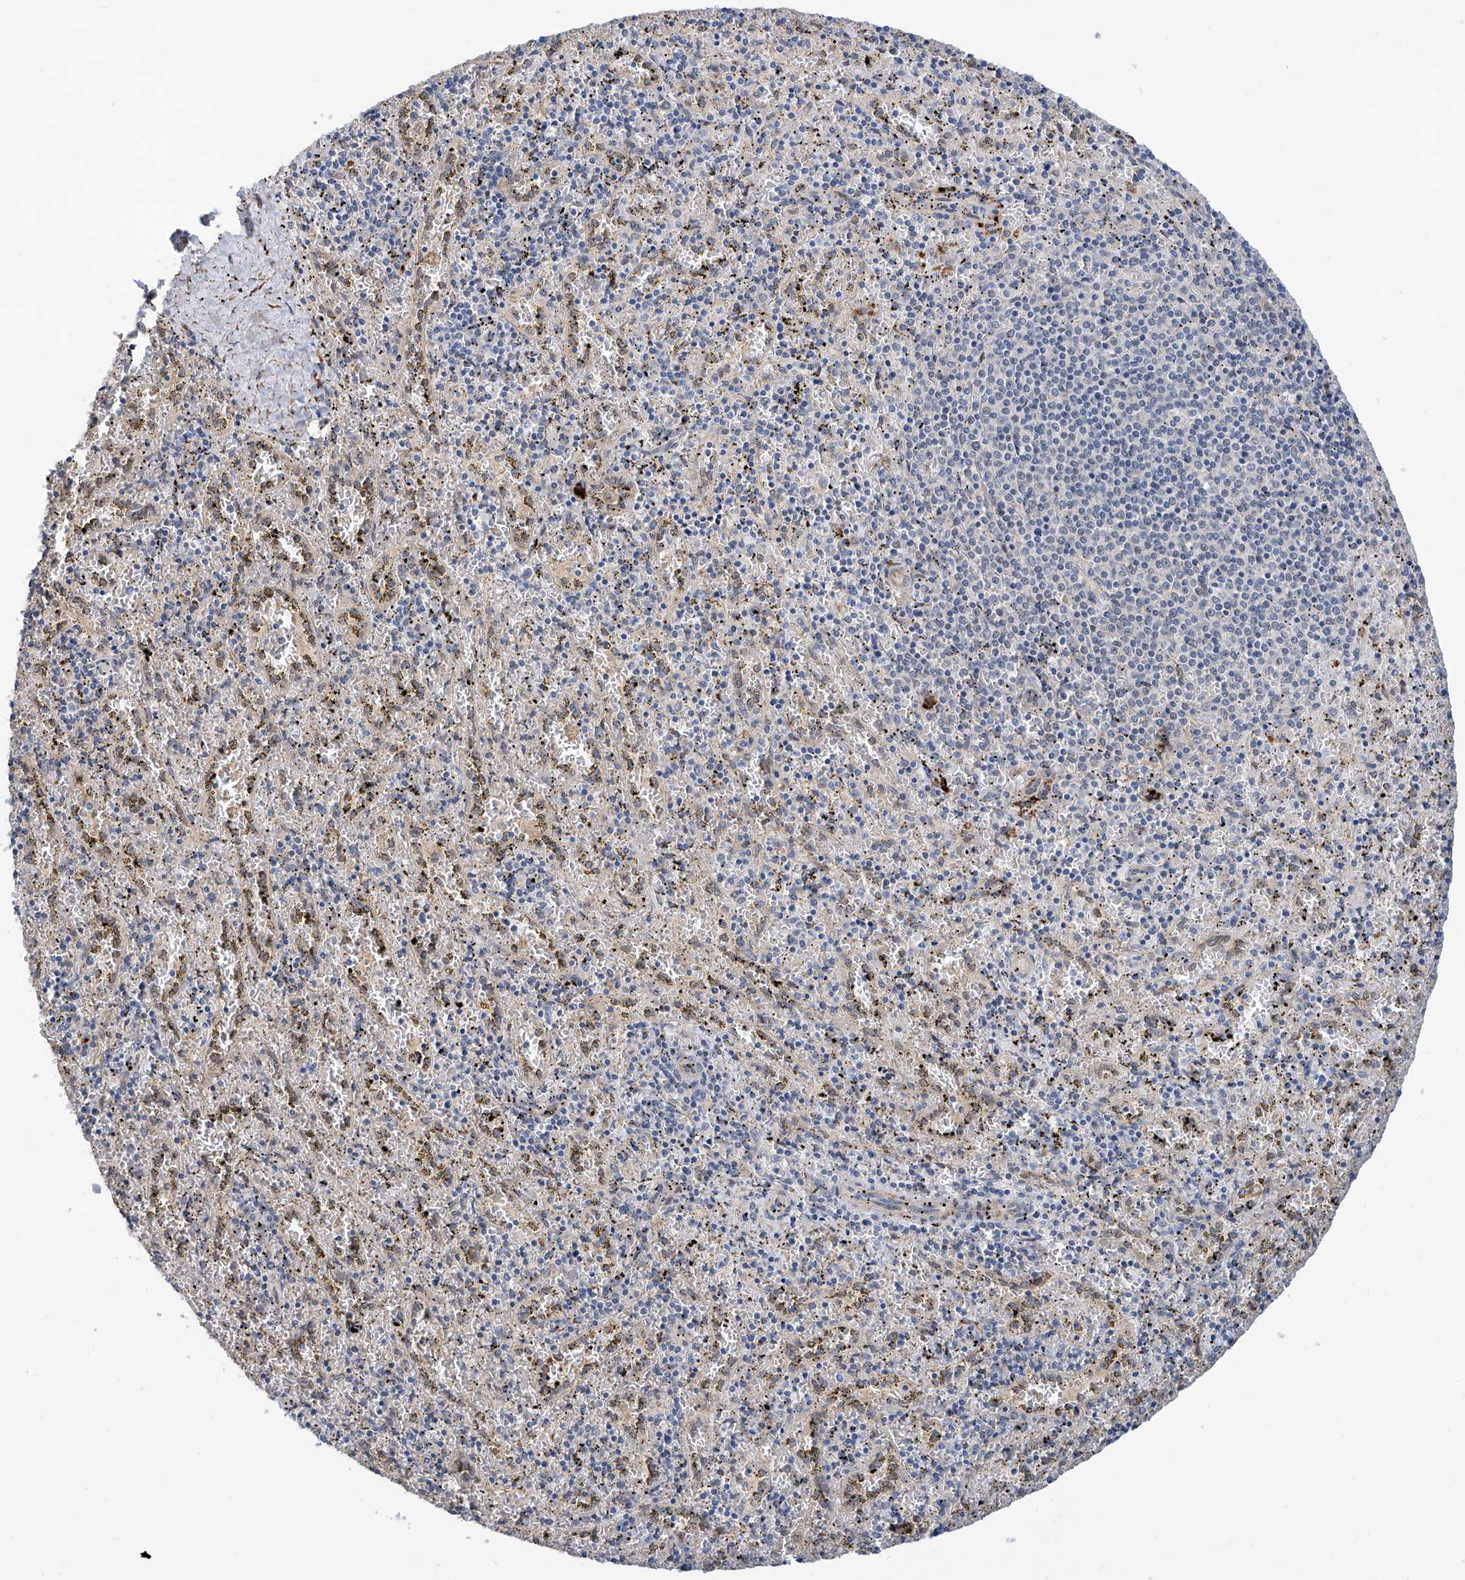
{"staining": {"intensity": "negative", "quantity": "none", "location": "none"}, "tissue": "spleen", "cell_type": "Cells in red pulp", "image_type": "normal", "snomed": [{"axis": "morphology", "description": "Normal tissue, NOS"}, {"axis": "topography", "description": "Spleen"}], "caption": "Cells in red pulp show no significant protein expression in benign spleen. (DAB (3,3'-diaminobenzidine) immunohistochemistry (IHC) visualized using brightfield microscopy, high magnification).", "gene": "MAGEE2", "patient": {"sex": "male", "age": 11}}